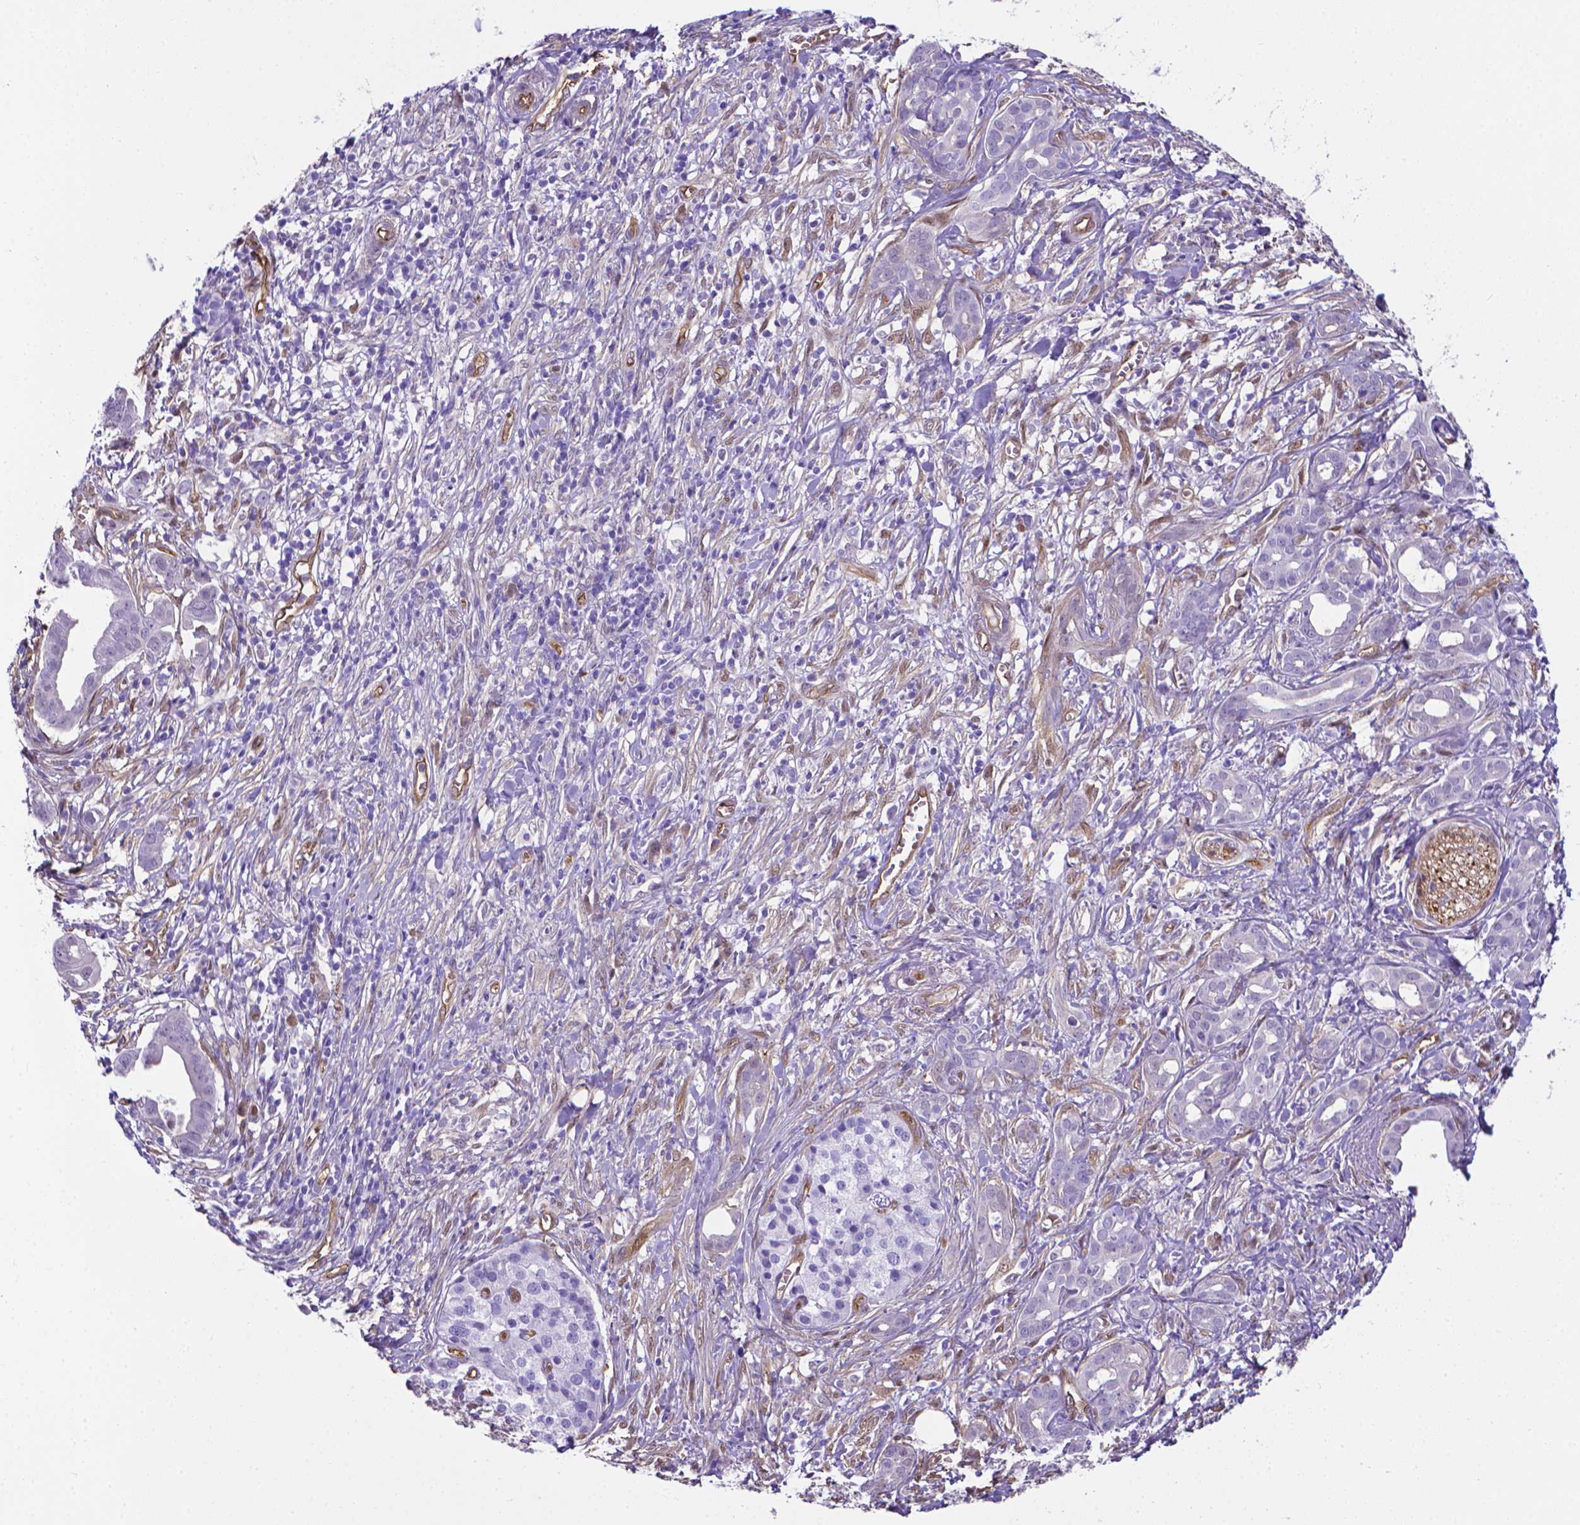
{"staining": {"intensity": "negative", "quantity": "none", "location": "none"}, "tissue": "pancreatic cancer", "cell_type": "Tumor cells", "image_type": "cancer", "snomed": [{"axis": "morphology", "description": "Adenocarcinoma, NOS"}, {"axis": "topography", "description": "Pancreas"}], "caption": "Tumor cells show no significant protein positivity in pancreatic cancer (adenocarcinoma).", "gene": "CLIC4", "patient": {"sex": "male", "age": 61}}